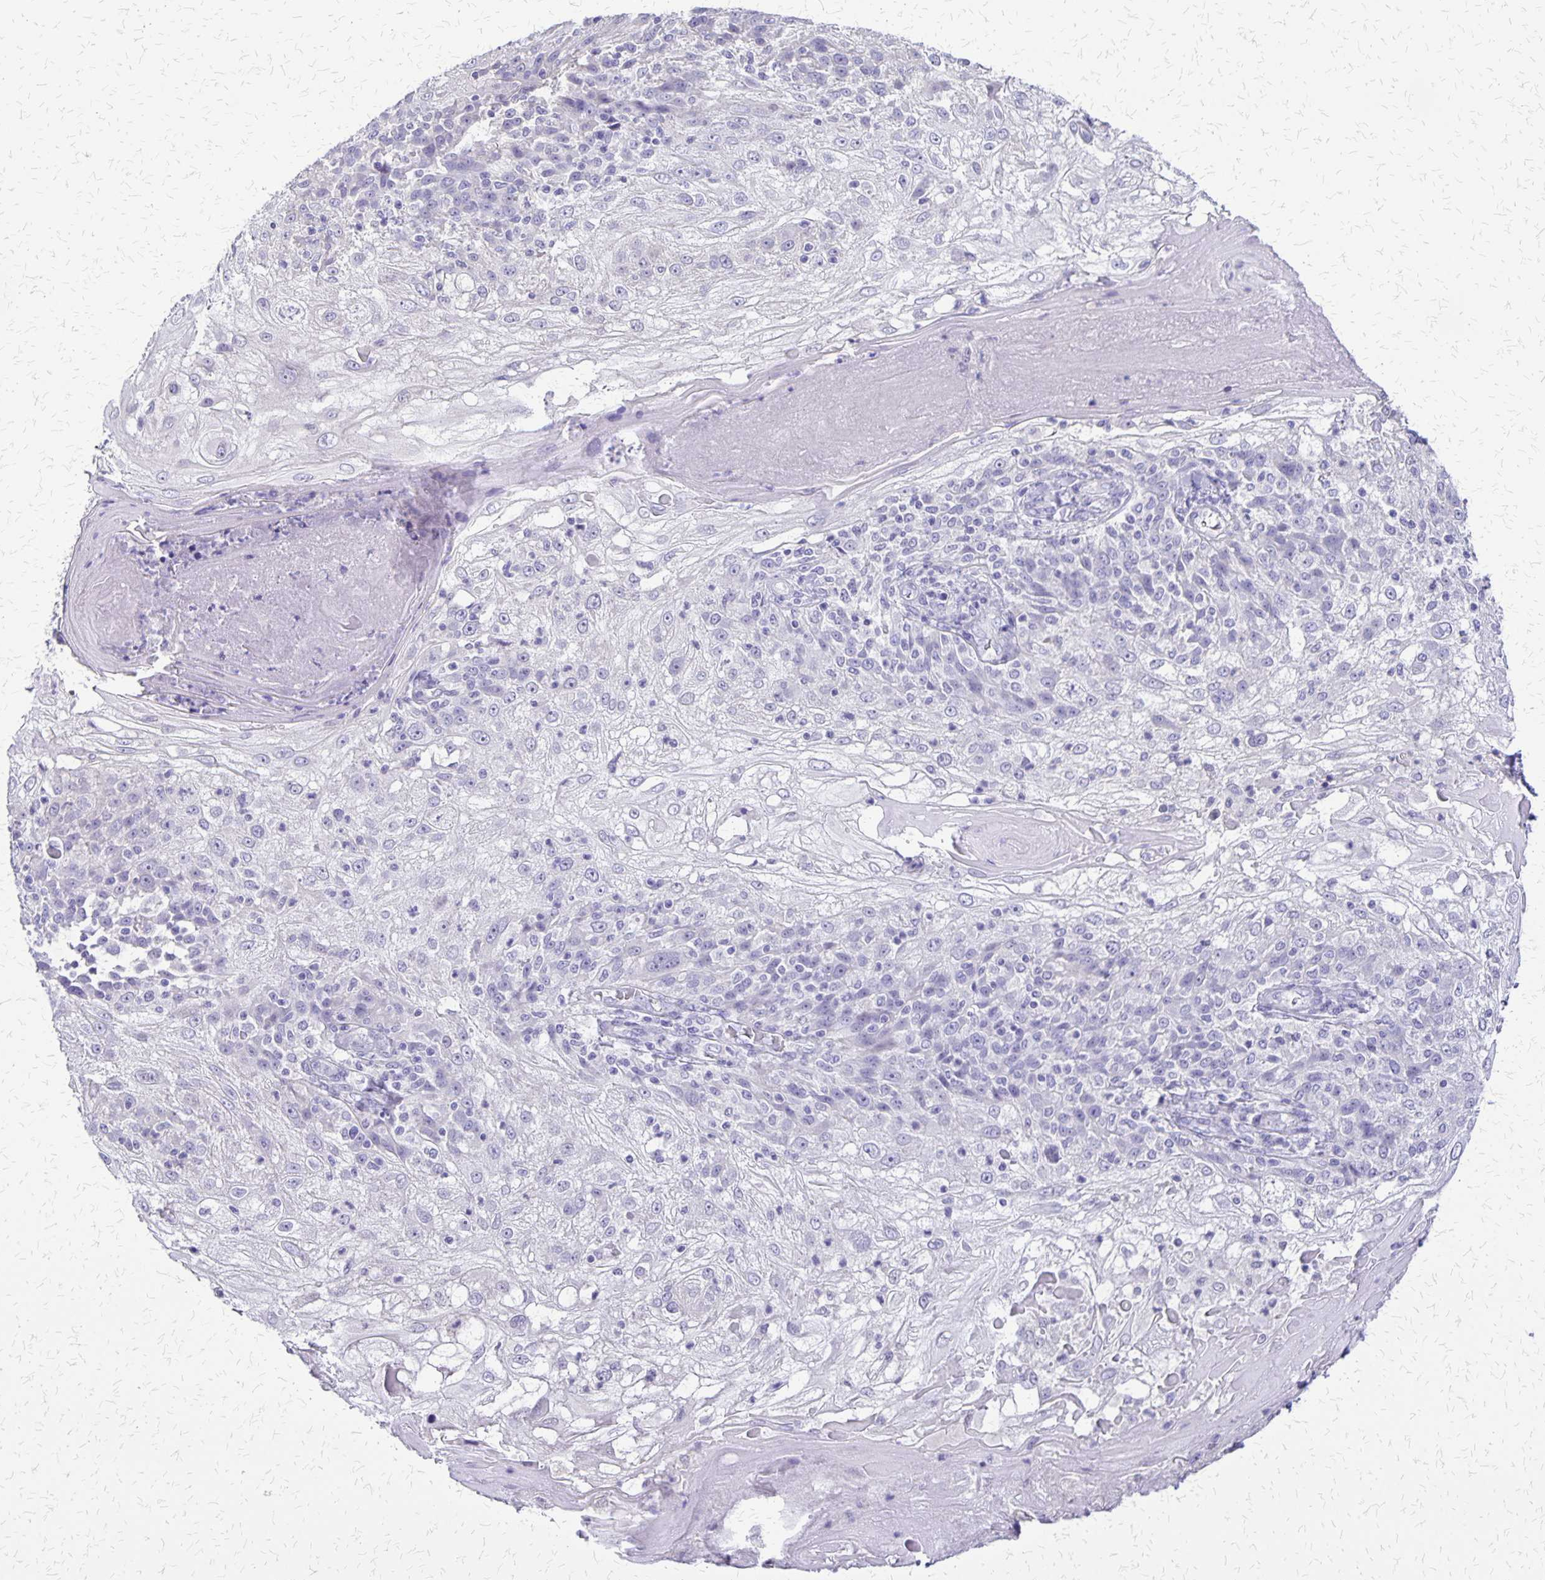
{"staining": {"intensity": "negative", "quantity": "none", "location": "none"}, "tissue": "skin cancer", "cell_type": "Tumor cells", "image_type": "cancer", "snomed": [{"axis": "morphology", "description": "Normal tissue, NOS"}, {"axis": "morphology", "description": "Squamous cell carcinoma, NOS"}, {"axis": "topography", "description": "Skin"}], "caption": "Tumor cells are negative for protein expression in human squamous cell carcinoma (skin).", "gene": "SI", "patient": {"sex": "female", "age": 83}}